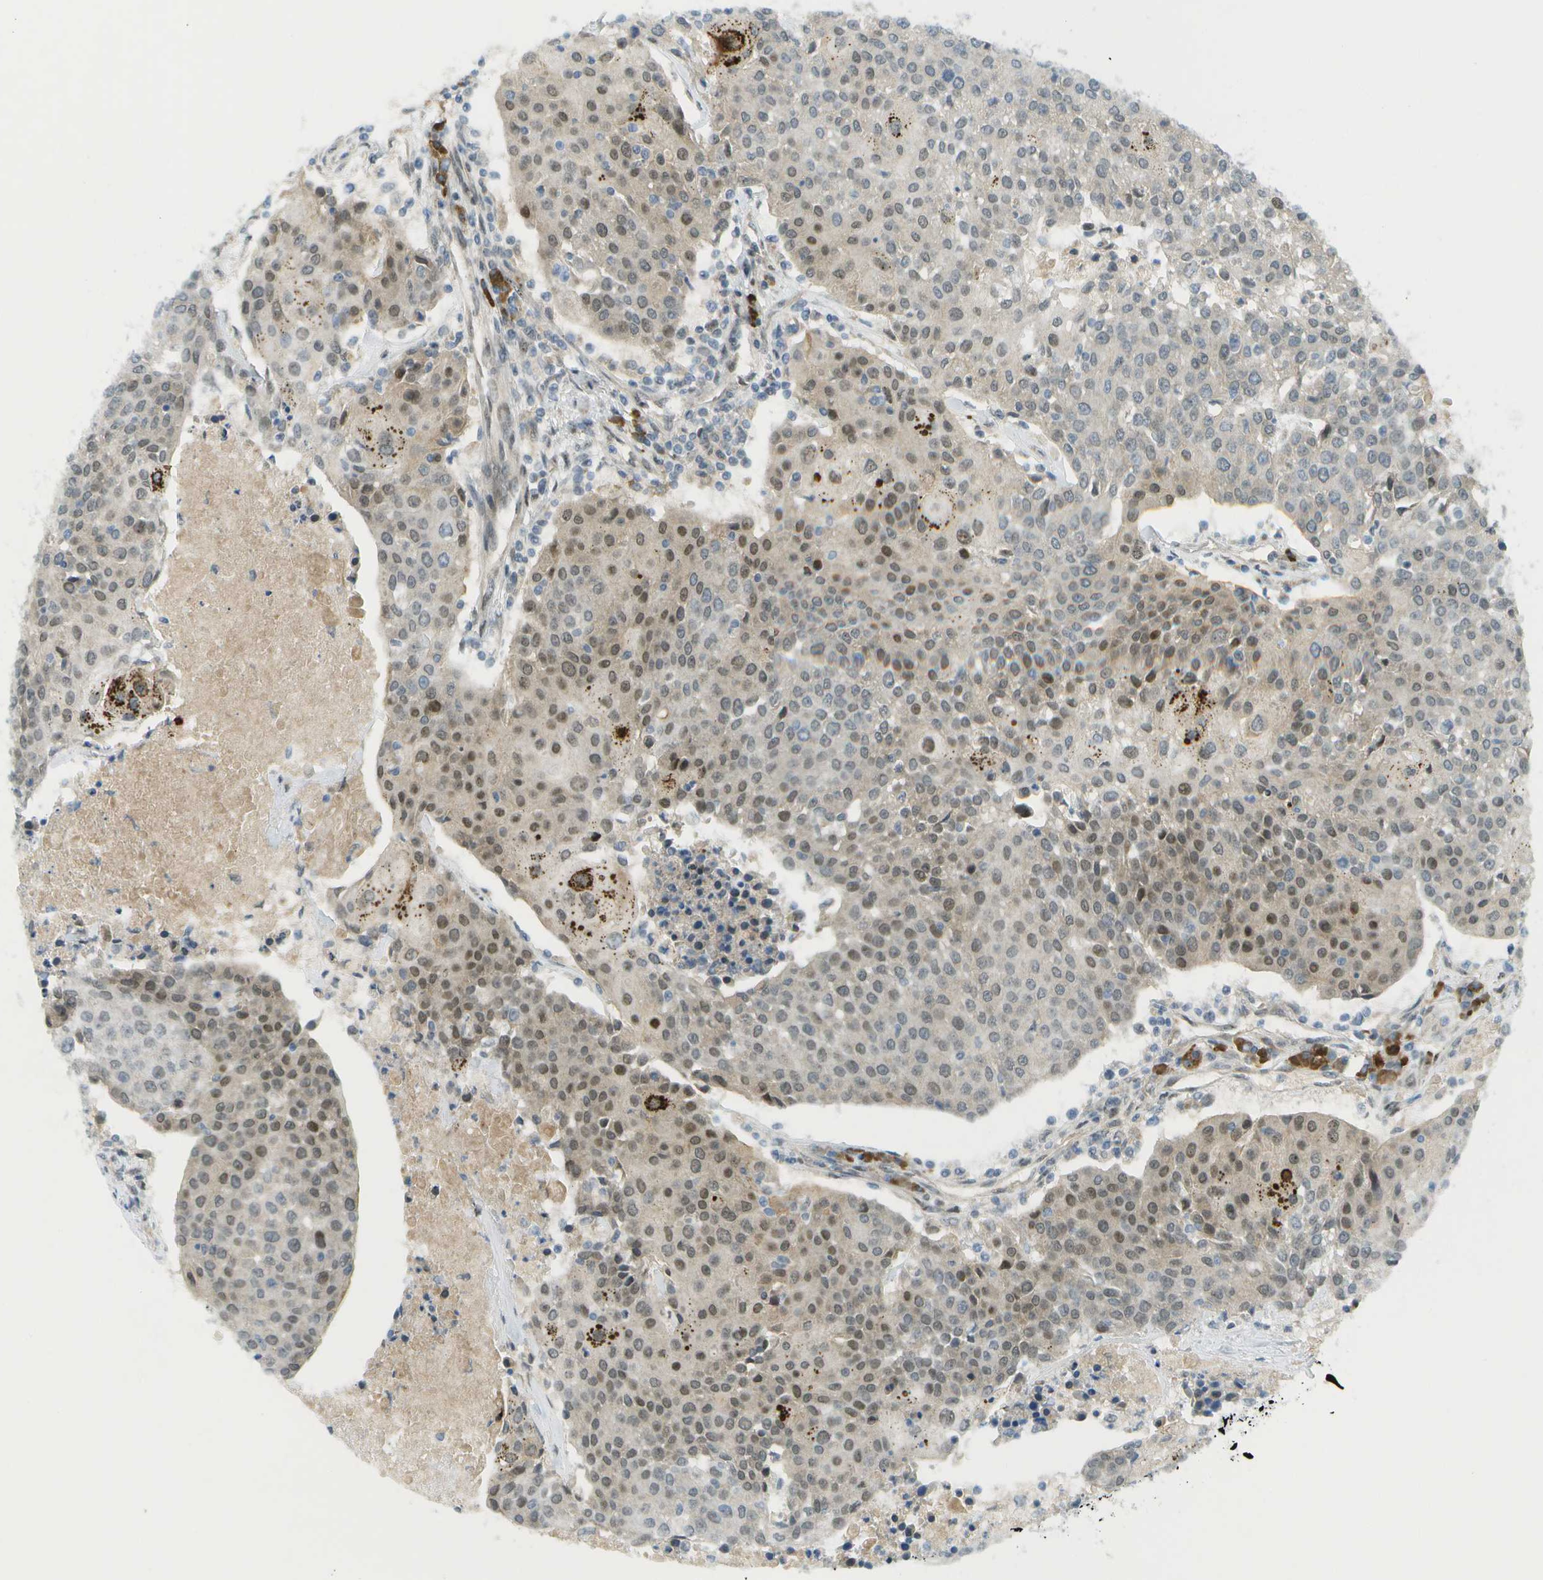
{"staining": {"intensity": "moderate", "quantity": "25%-75%", "location": "nuclear"}, "tissue": "urothelial cancer", "cell_type": "Tumor cells", "image_type": "cancer", "snomed": [{"axis": "morphology", "description": "Urothelial carcinoma, High grade"}, {"axis": "topography", "description": "Urinary bladder"}], "caption": "A brown stain highlights moderate nuclear staining of a protein in human urothelial cancer tumor cells.", "gene": "CACNB4", "patient": {"sex": "female", "age": 85}}